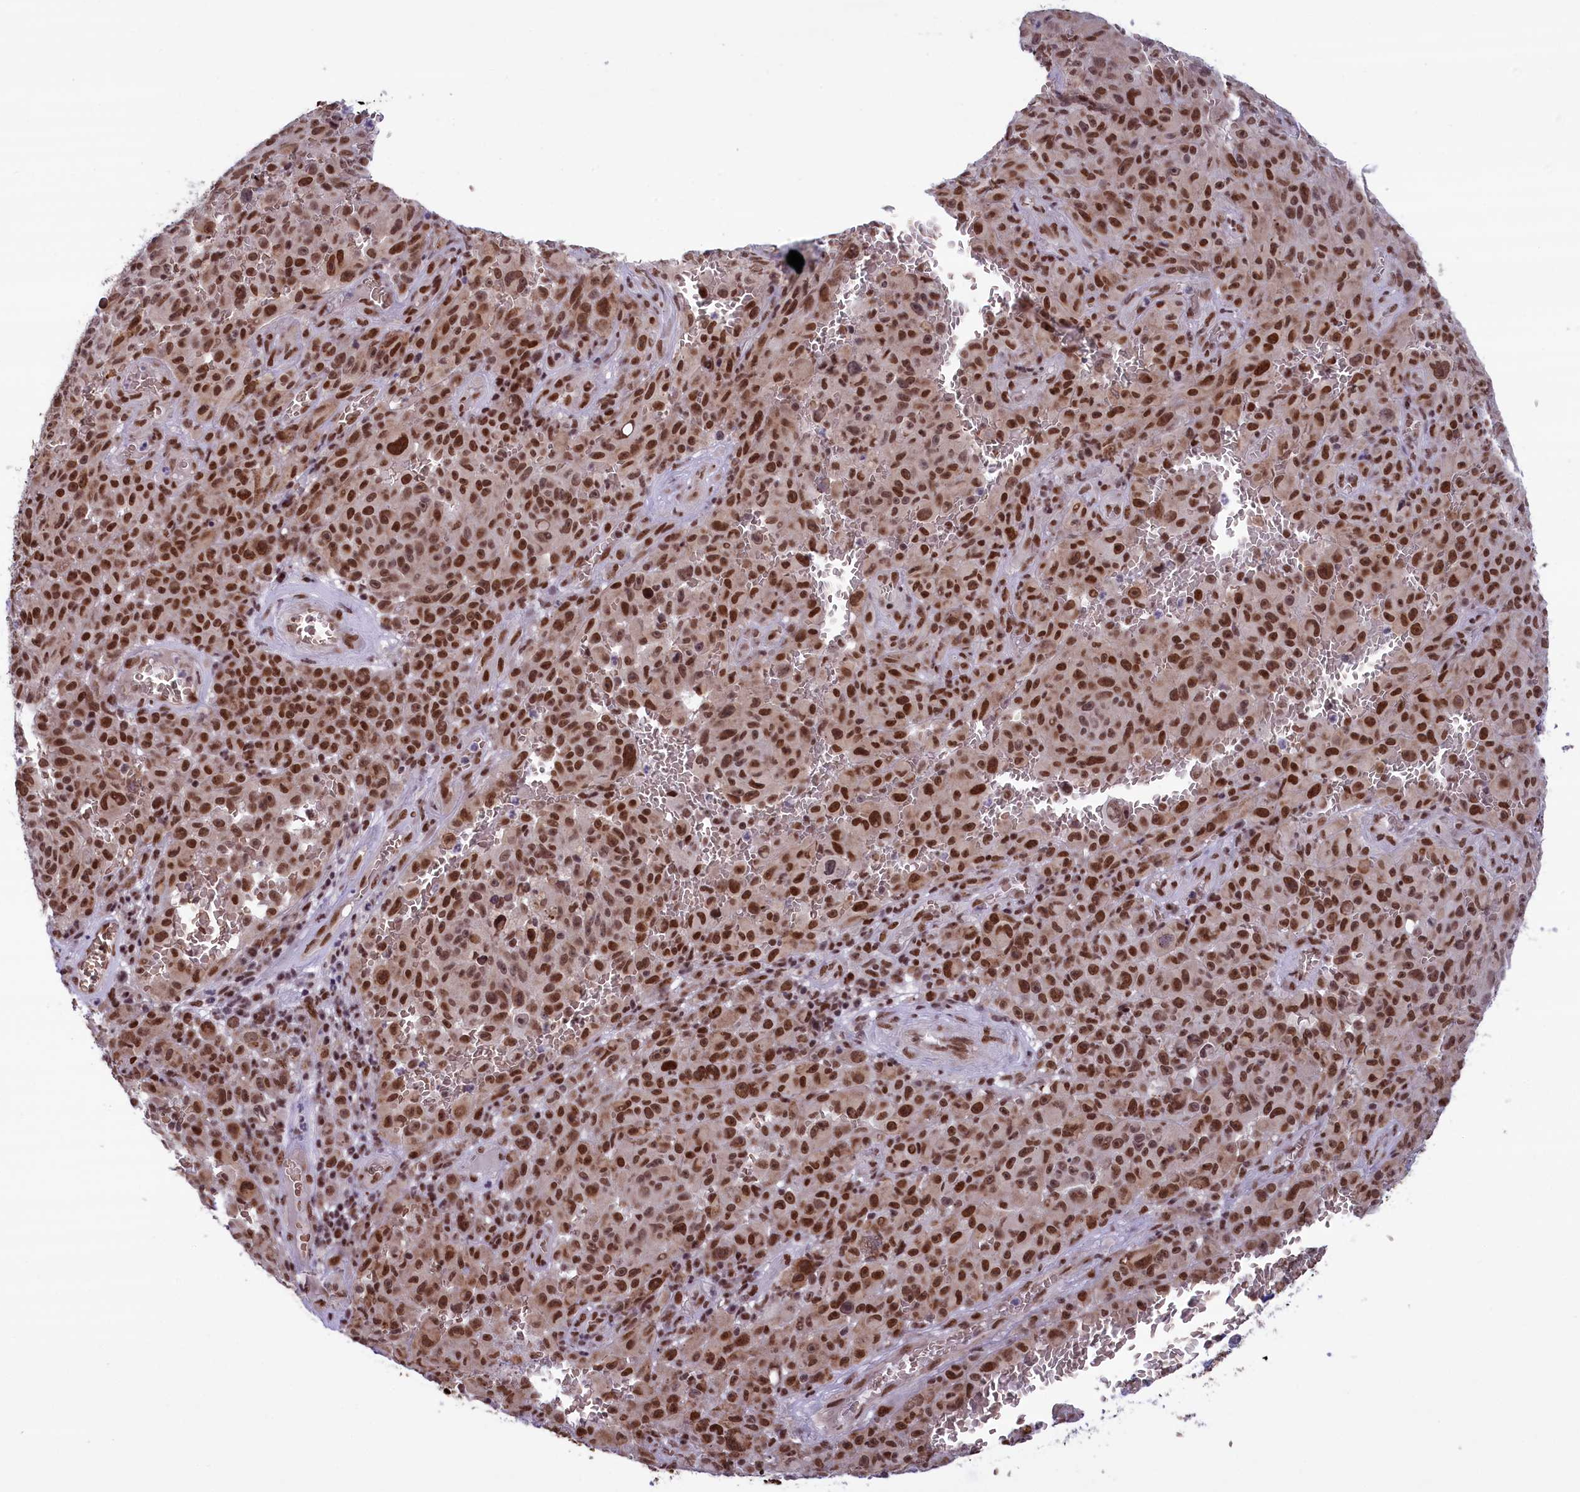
{"staining": {"intensity": "moderate", "quantity": ">75%", "location": "nuclear"}, "tissue": "melanoma", "cell_type": "Tumor cells", "image_type": "cancer", "snomed": [{"axis": "morphology", "description": "Malignant melanoma, NOS"}, {"axis": "topography", "description": "Skin"}], "caption": "Protein staining of malignant melanoma tissue reveals moderate nuclear positivity in about >75% of tumor cells. The protein of interest is shown in brown color, while the nuclei are stained blue.", "gene": "MPHOSPH8", "patient": {"sex": "female", "age": 82}}